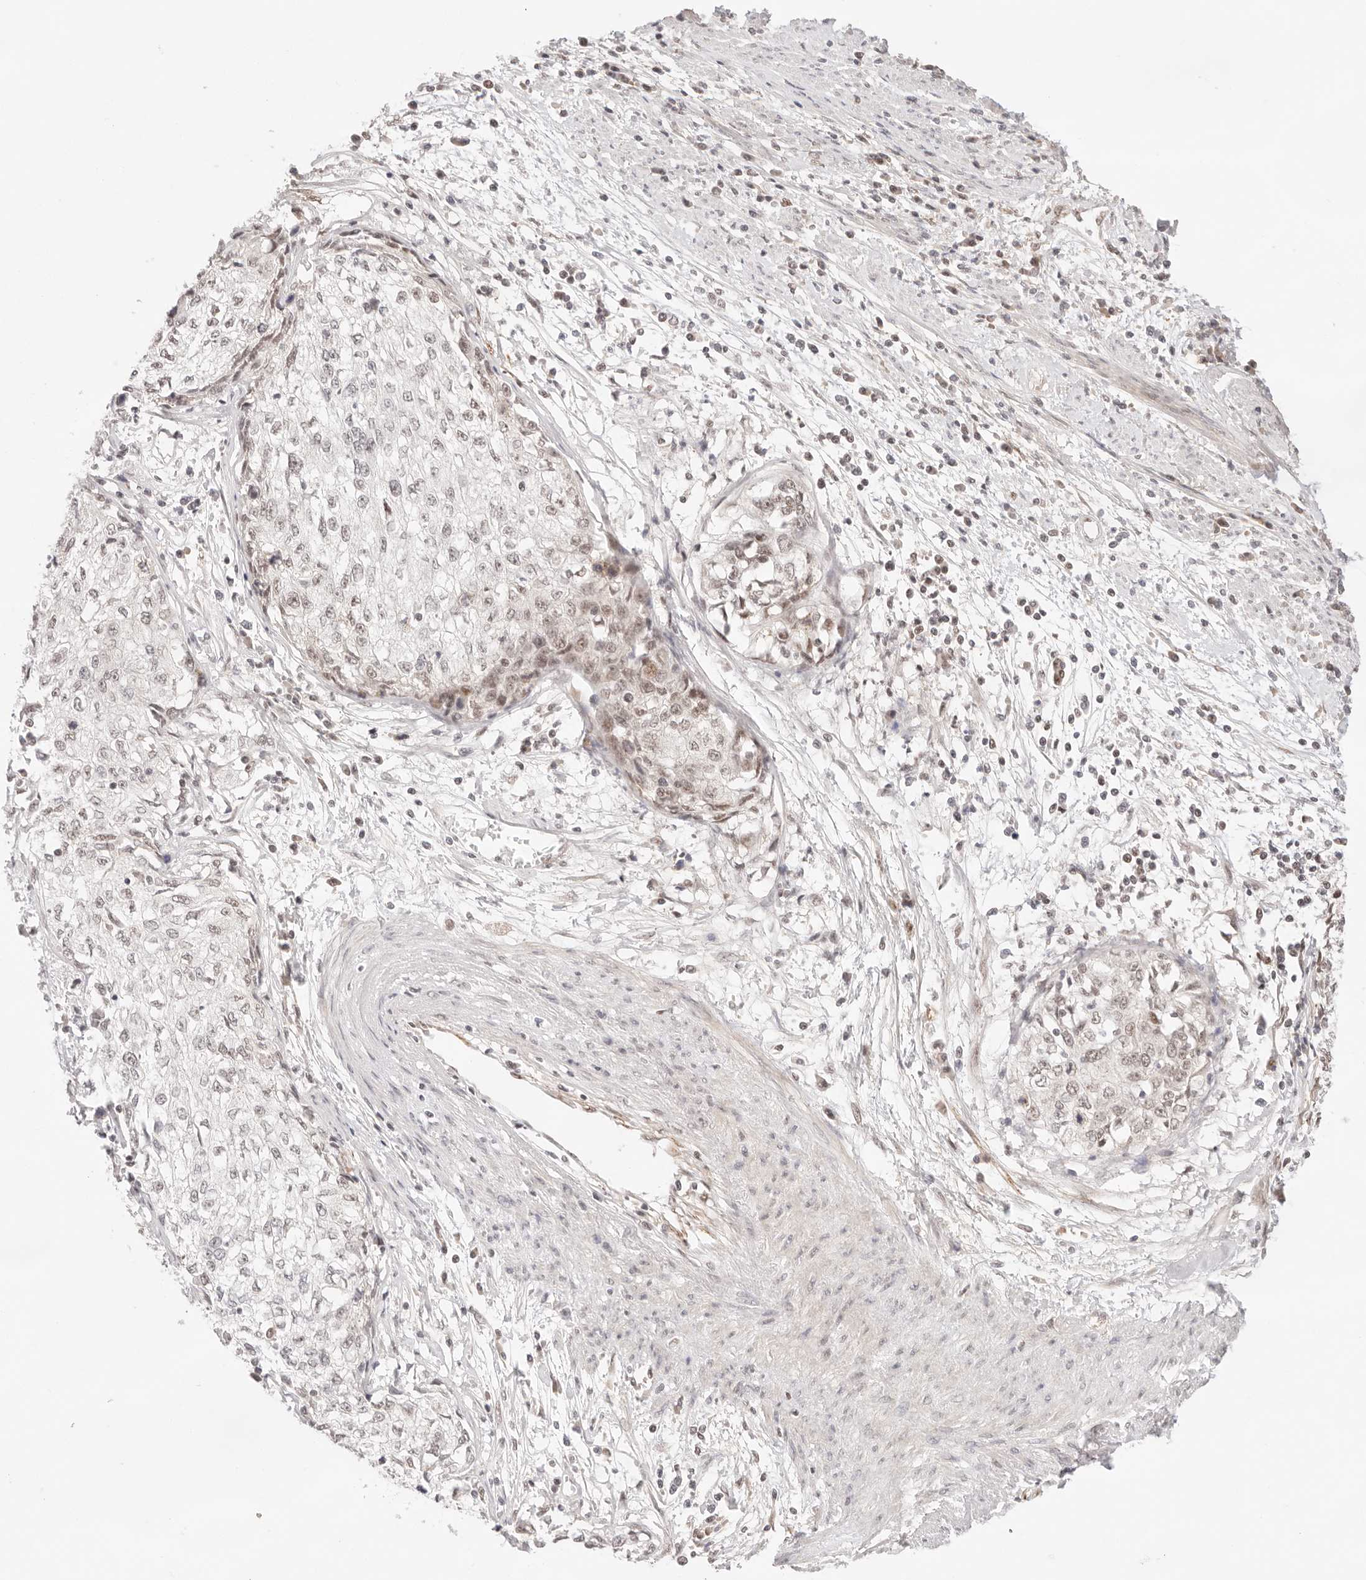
{"staining": {"intensity": "weak", "quantity": "25%-75%", "location": "nuclear"}, "tissue": "cervical cancer", "cell_type": "Tumor cells", "image_type": "cancer", "snomed": [{"axis": "morphology", "description": "Squamous cell carcinoma, NOS"}, {"axis": "topography", "description": "Cervix"}], "caption": "A photomicrograph of human squamous cell carcinoma (cervical) stained for a protein demonstrates weak nuclear brown staining in tumor cells.", "gene": "GTF2E2", "patient": {"sex": "female", "age": 57}}